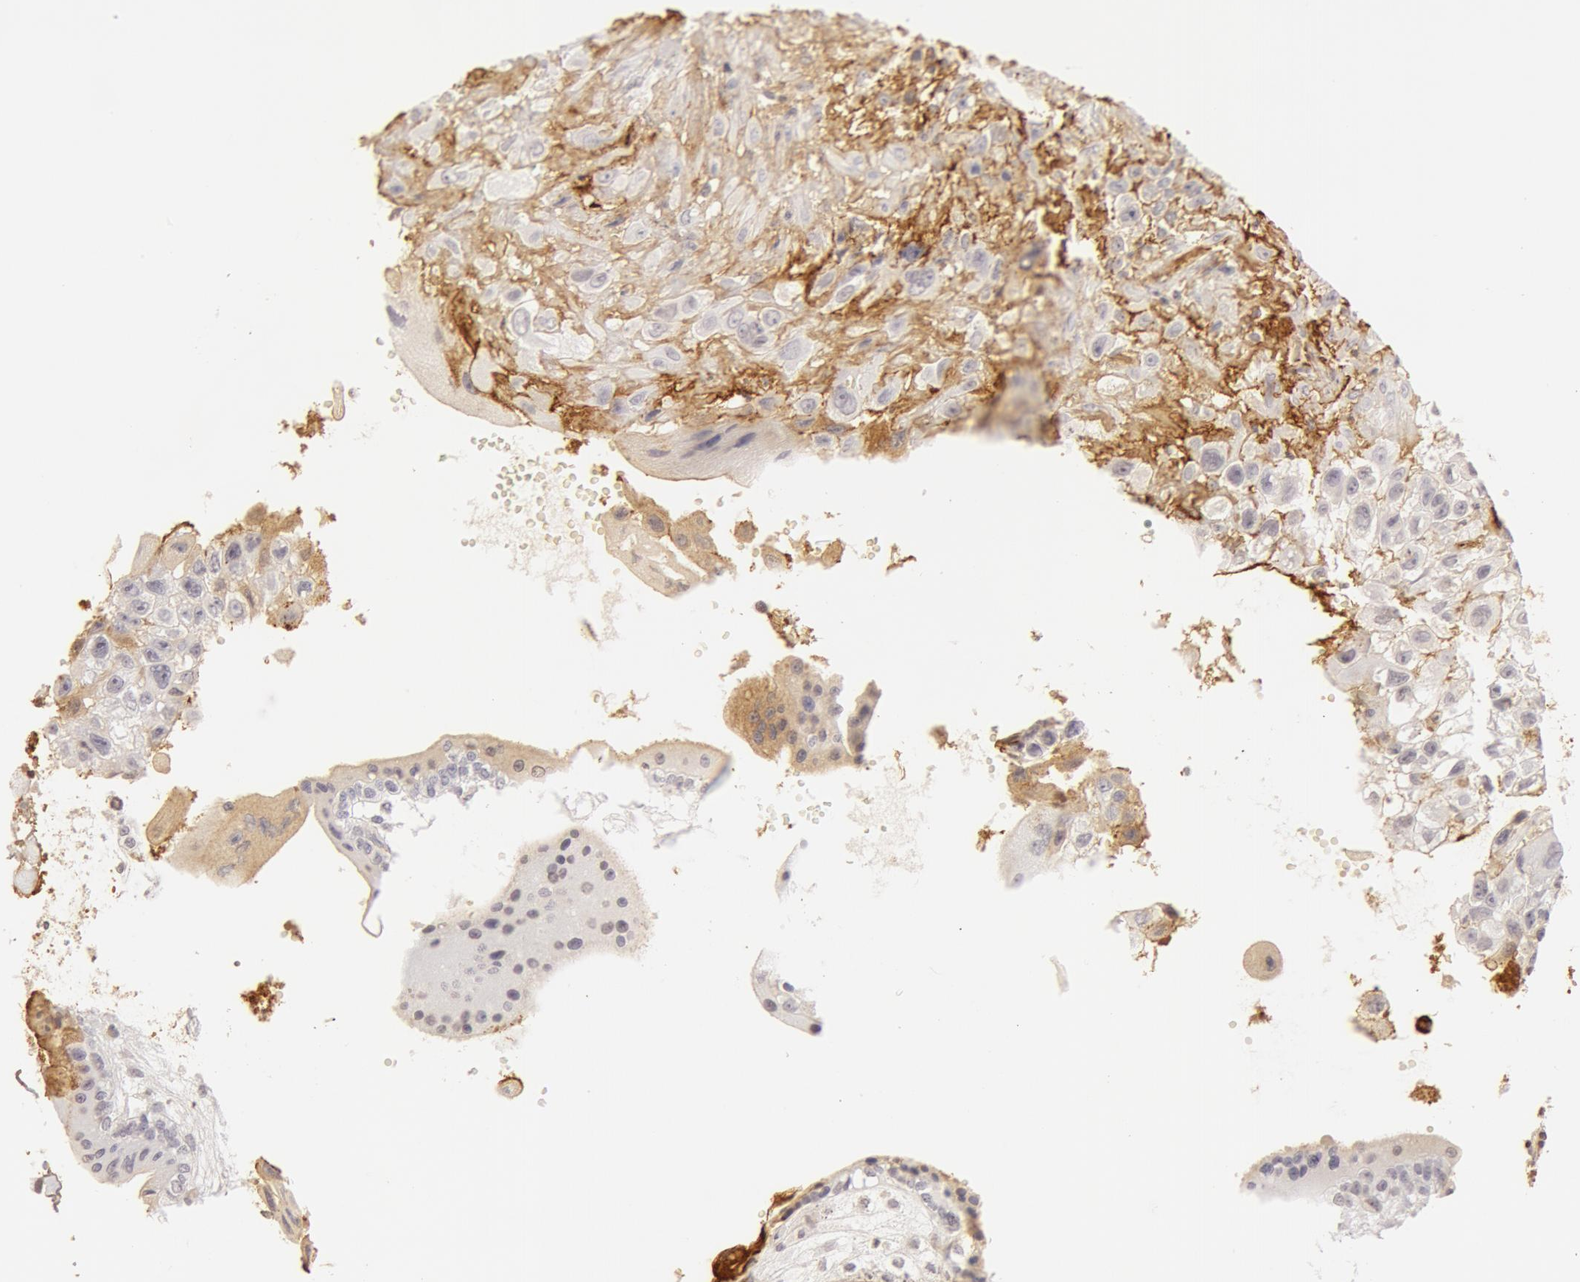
{"staining": {"intensity": "weak", "quantity": "<25%", "location": "cytoplasmic/membranous"}, "tissue": "placenta", "cell_type": "Decidual cells", "image_type": "normal", "snomed": [{"axis": "morphology", "description": "Normal tissue, NOS"}, {"axis": "topography", "description": "Placenta"}], "caption": "An immunohistochemistry (IHC) micrograph of normal placenta is shown. There is no staining in decidual cells of placenta.", "gene": "VWF", "patient": {"sex": "female", "age": 34}}